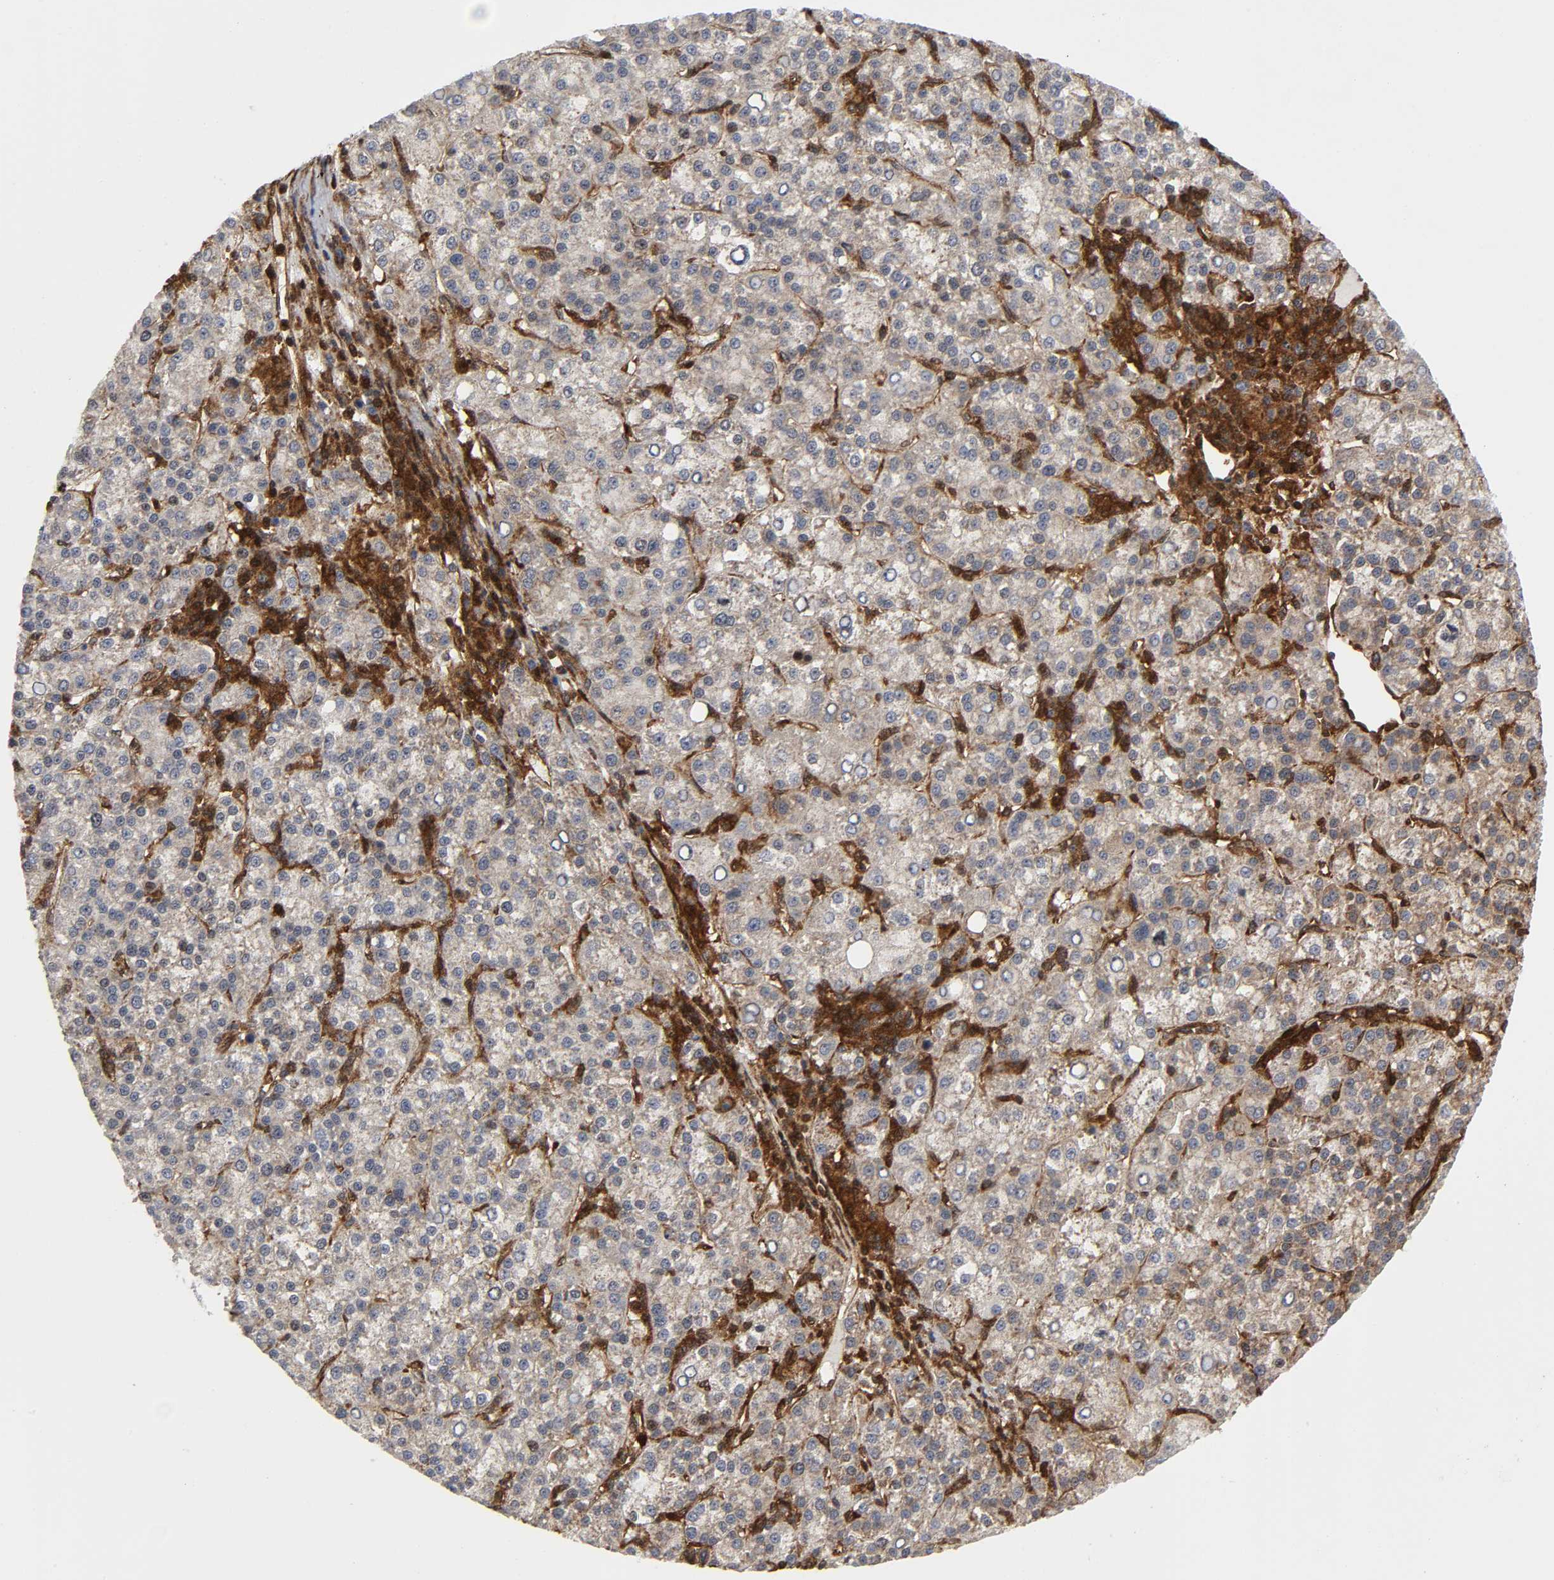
{"staining": {"intensity": "negative", "quantity": "none", "location": "none"}, "tissue": "liver cancer", "cell_type": "Tumor cells", "image_type": "cancer", "snomed": [{"axis": "morphology", "description": "Carcinoma, Hepatocellular, NOS"}, {"axis": "topography", "description": "Liver"}], "caption": "A high-resolution photomicrograph shows immunohistochemistry (IHC) staining of liver hepatocellular carcinoma, which reveals no significant positivity in tumor cells.", "gene": "MAPK1", "patient": {"sex": "female", "age": 58}}